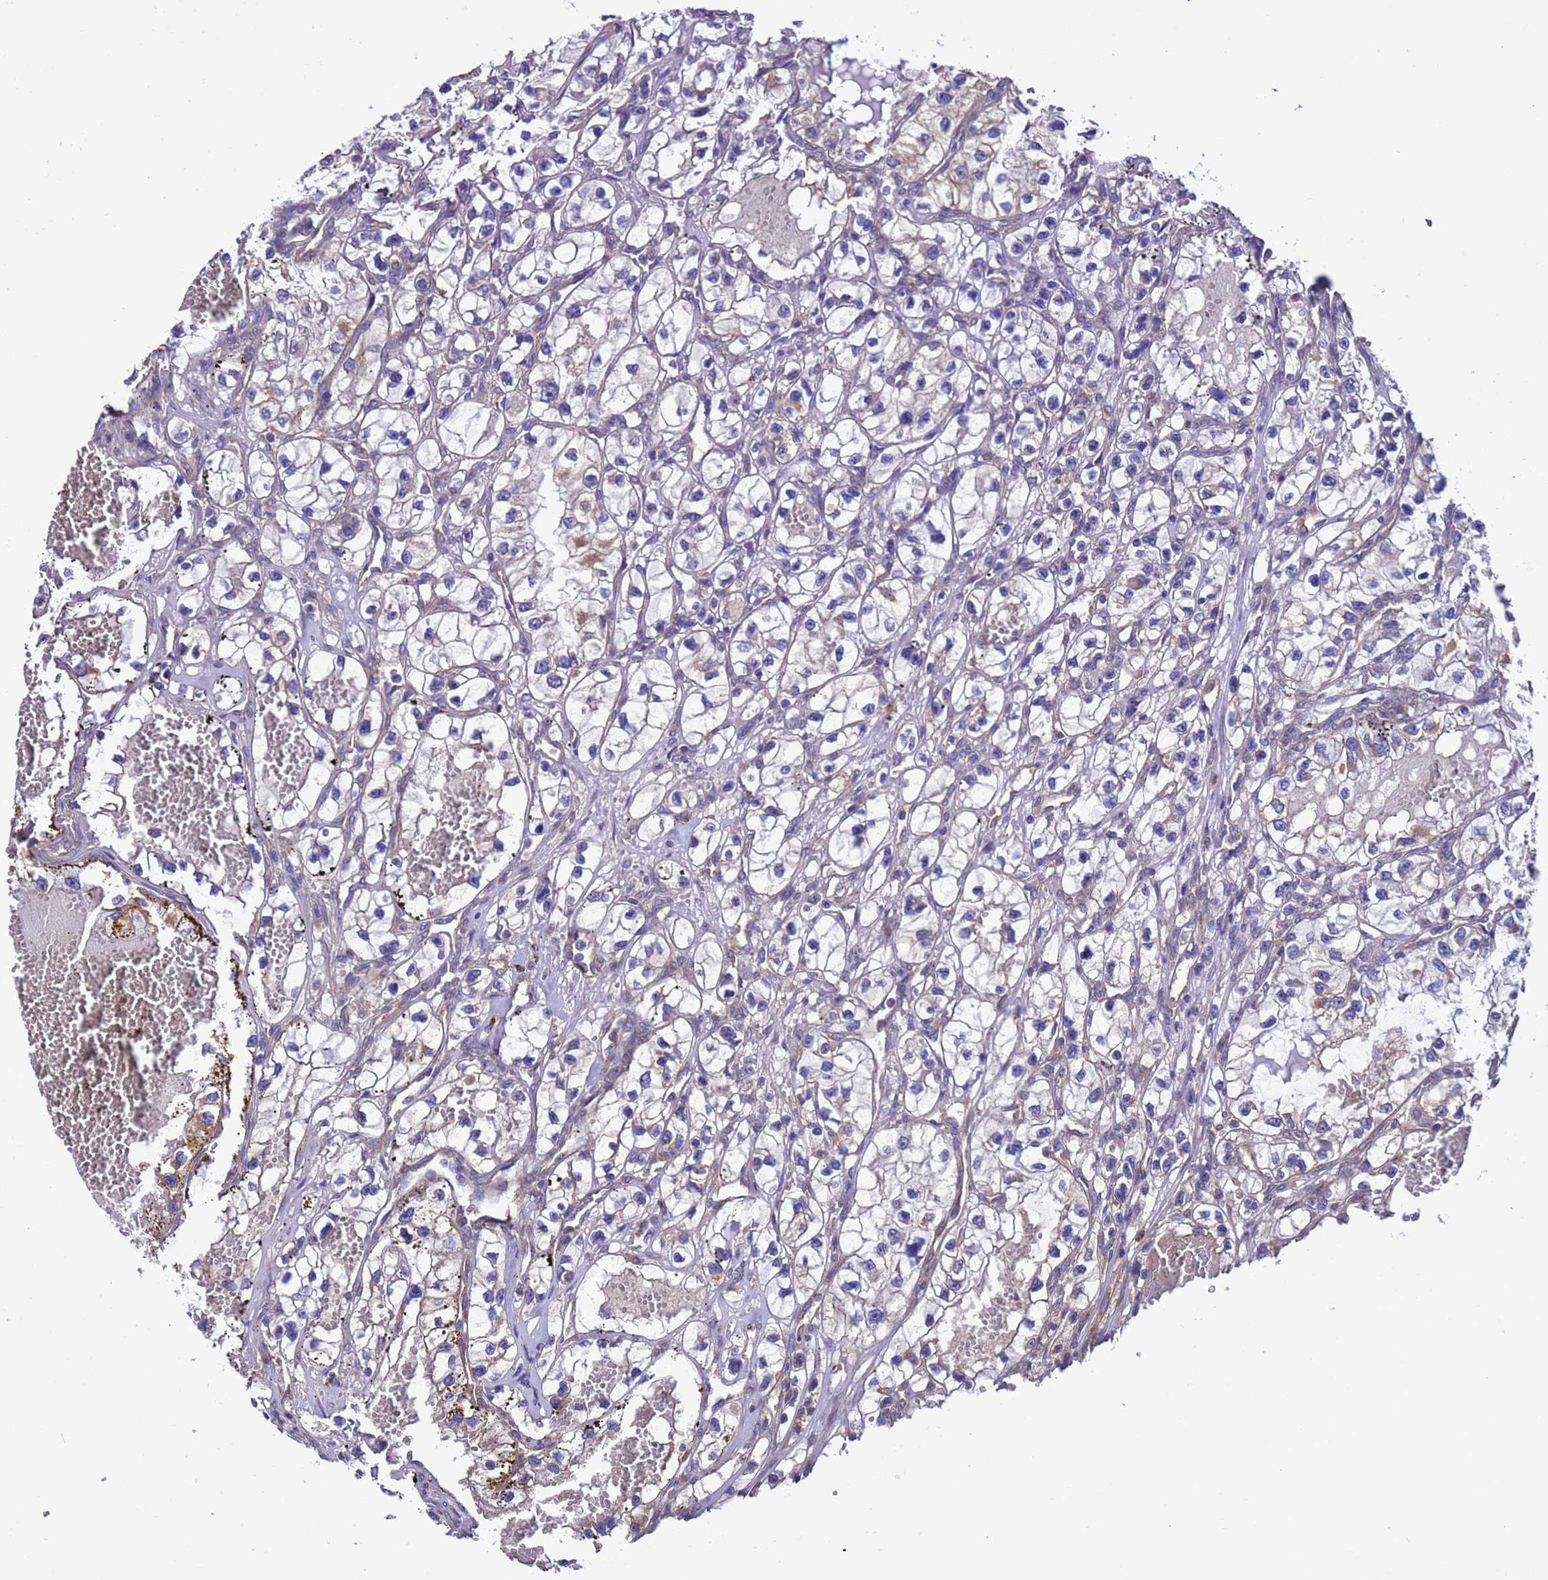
{"staining": {"intensity": "weak", "quantity": "<25%", "location": "cytoplasmic/membranous"}, "tissue": "renal cancer", "cell_type": "Tumor cells", "image_type": "cancer", "snomed": [{"axis": "morphology", "description": "Adenocarcinoma, NOS"}, {"axis": "topography", "description": "Kidney"}], "caption": "Renal cancer (adenocarcinoma) was stained to show a protein in brown. There is no significant staining in tumor cells. (Stains: DAB immunohistochemistry (IHC) with hematoxylin counter stain, Microscopy: brightfield microscopy at high magnification).", "gene": "ARHGAP12", "patient": {"sex": "female", "age": 57}}